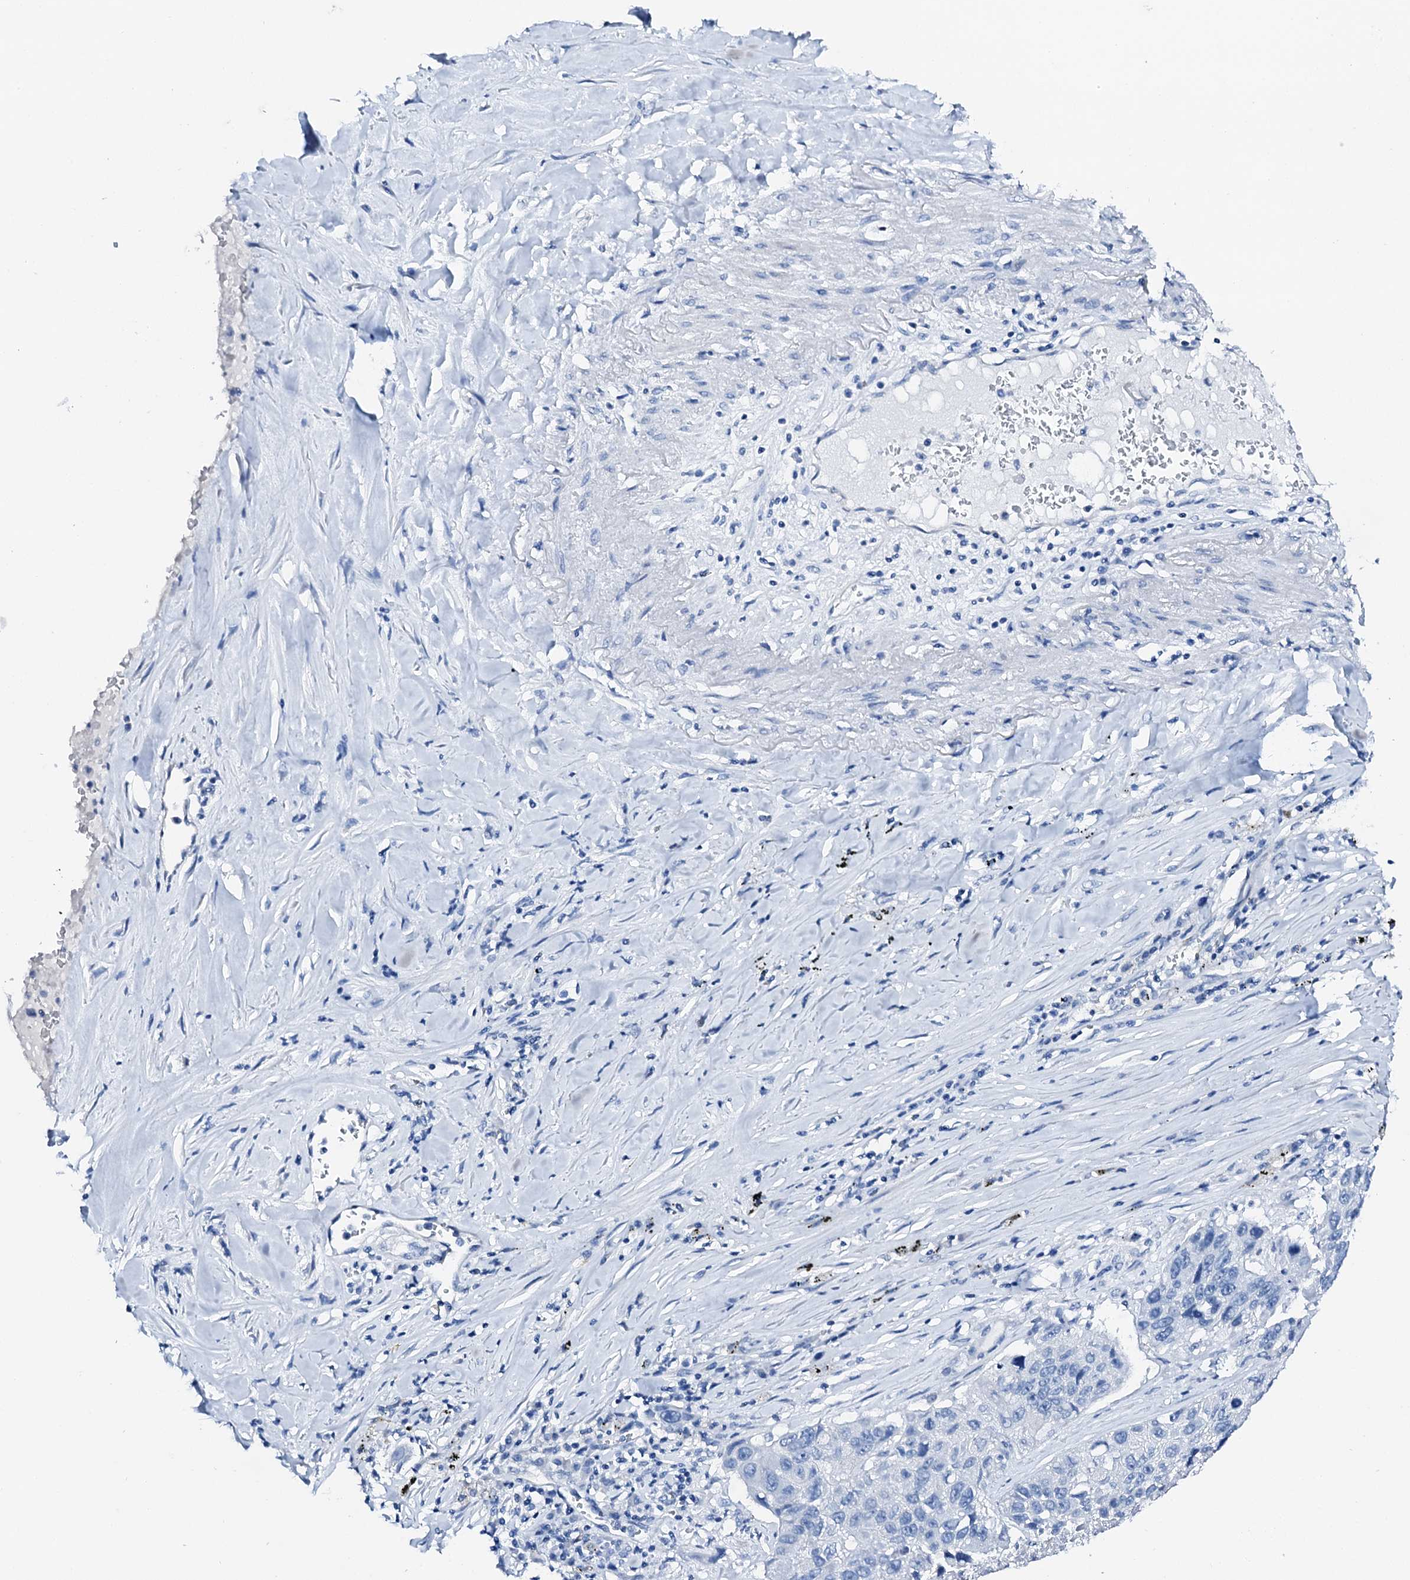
{"staining": {"intensity": "negative", "quantity": "none", "location": "none"}, "tissue": "lung cancer", "cell_type": "Tumor cells", "image_type": "cancer", "snomed": [{"axis": "morphology", "description": "Squamous cell carcinoma, NOS"}, {"axis": "topography", "description": "Lung"}], "caption": "Immunohistochemistry (IHC) histopathology image of squamous cell carcinoma (lung) stained for a protein (brown), which reveals no expression in tumor cells.", "gene": "PTH", "patient": {"sex": "male", "age": 61}}